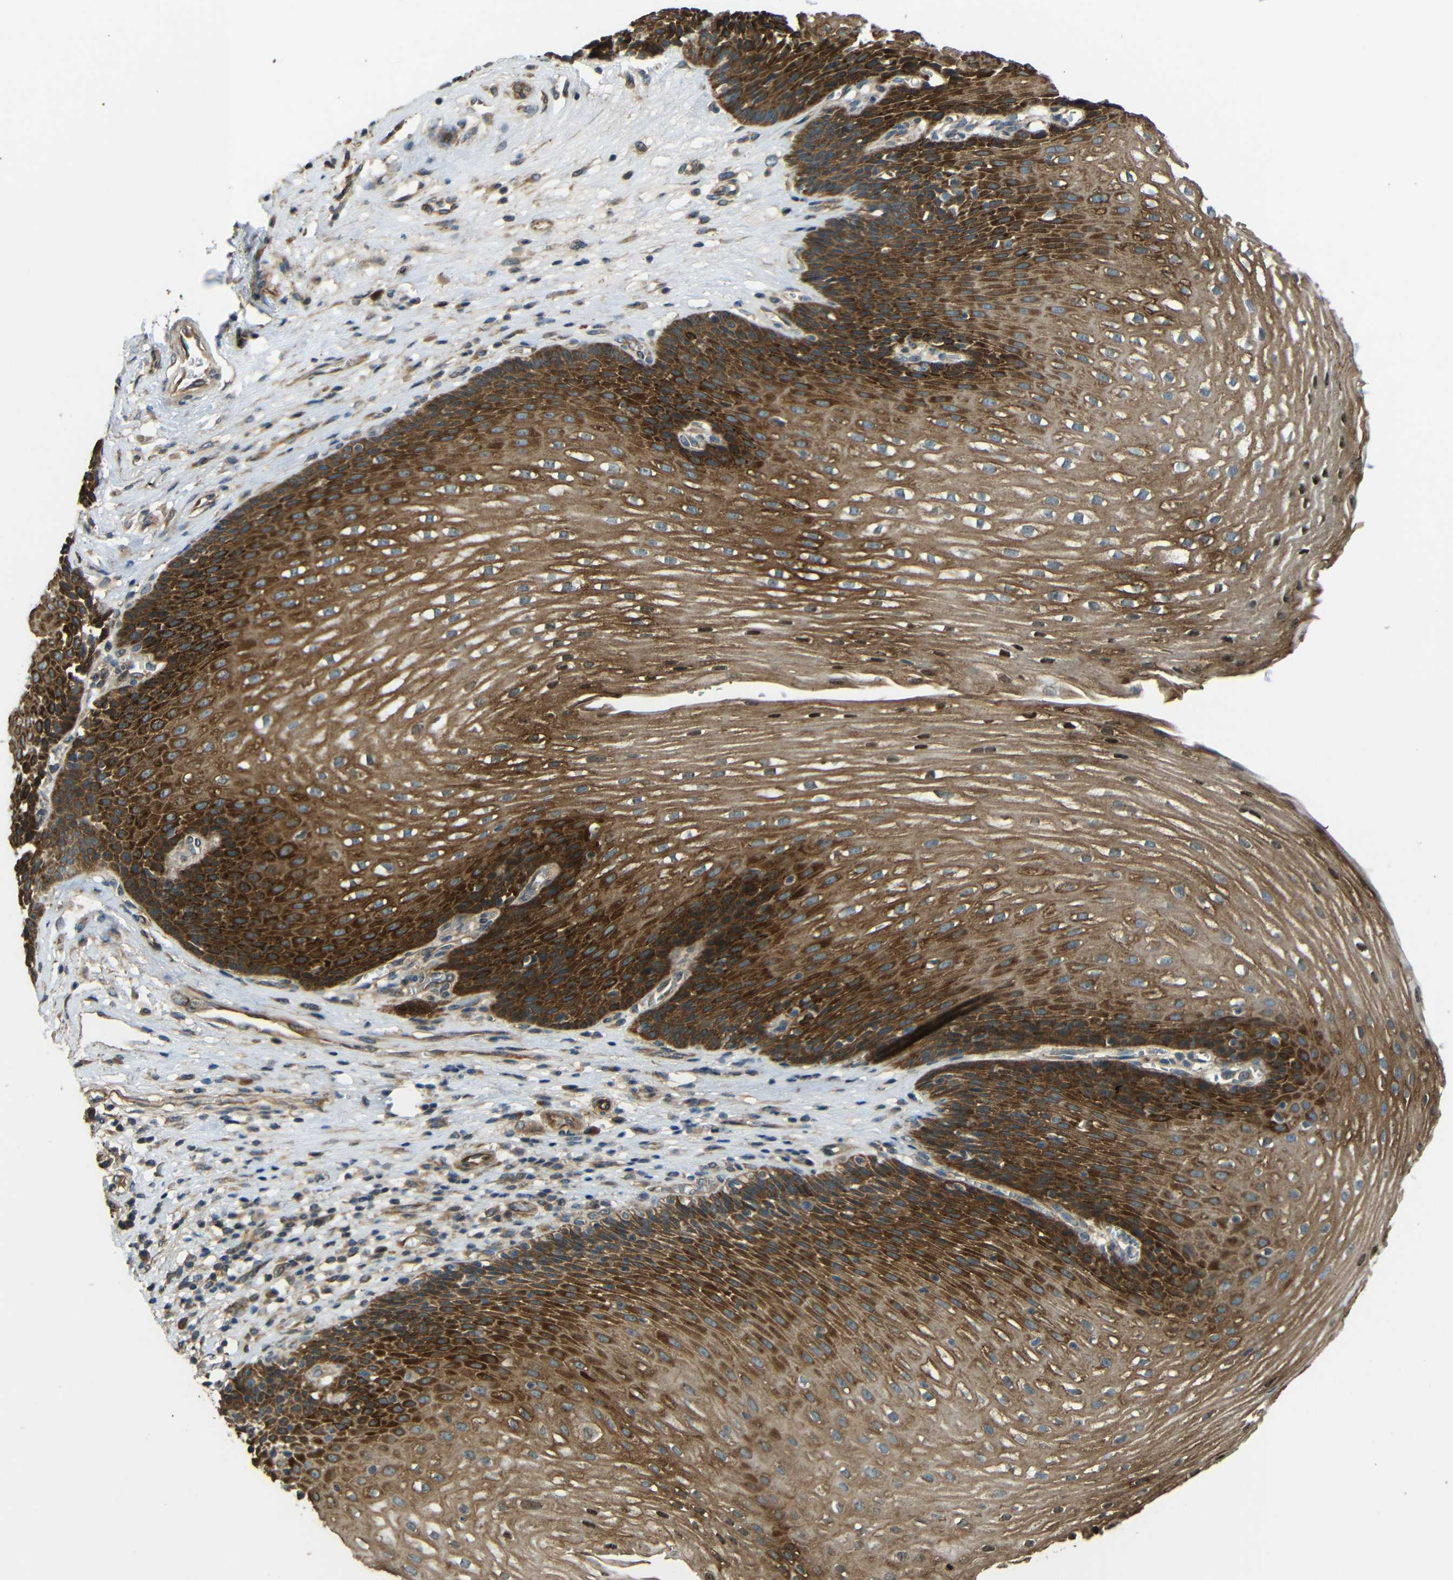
{"staining": {"intensity": "strong", "quantity": ">75%", "location": "cytoplasmic/membranous"}, "tissue": "esophagus", "cell_type": "Squamous epithelial cells", "image_type": "normal", "snomed": [{"axis": "morphology", "description": "Normal tissue, NOS"}, {"axis": "topography", "description": "Esophagus"}], "caption": "Immunohistochemical staining of unremarkable human esophagus shows high levels of strong cytoplasmic/membranous staining in about >75% of squamous epithelial cells.", "gene": "ACACA", "patient": {"sex": "male", "age": 48}}